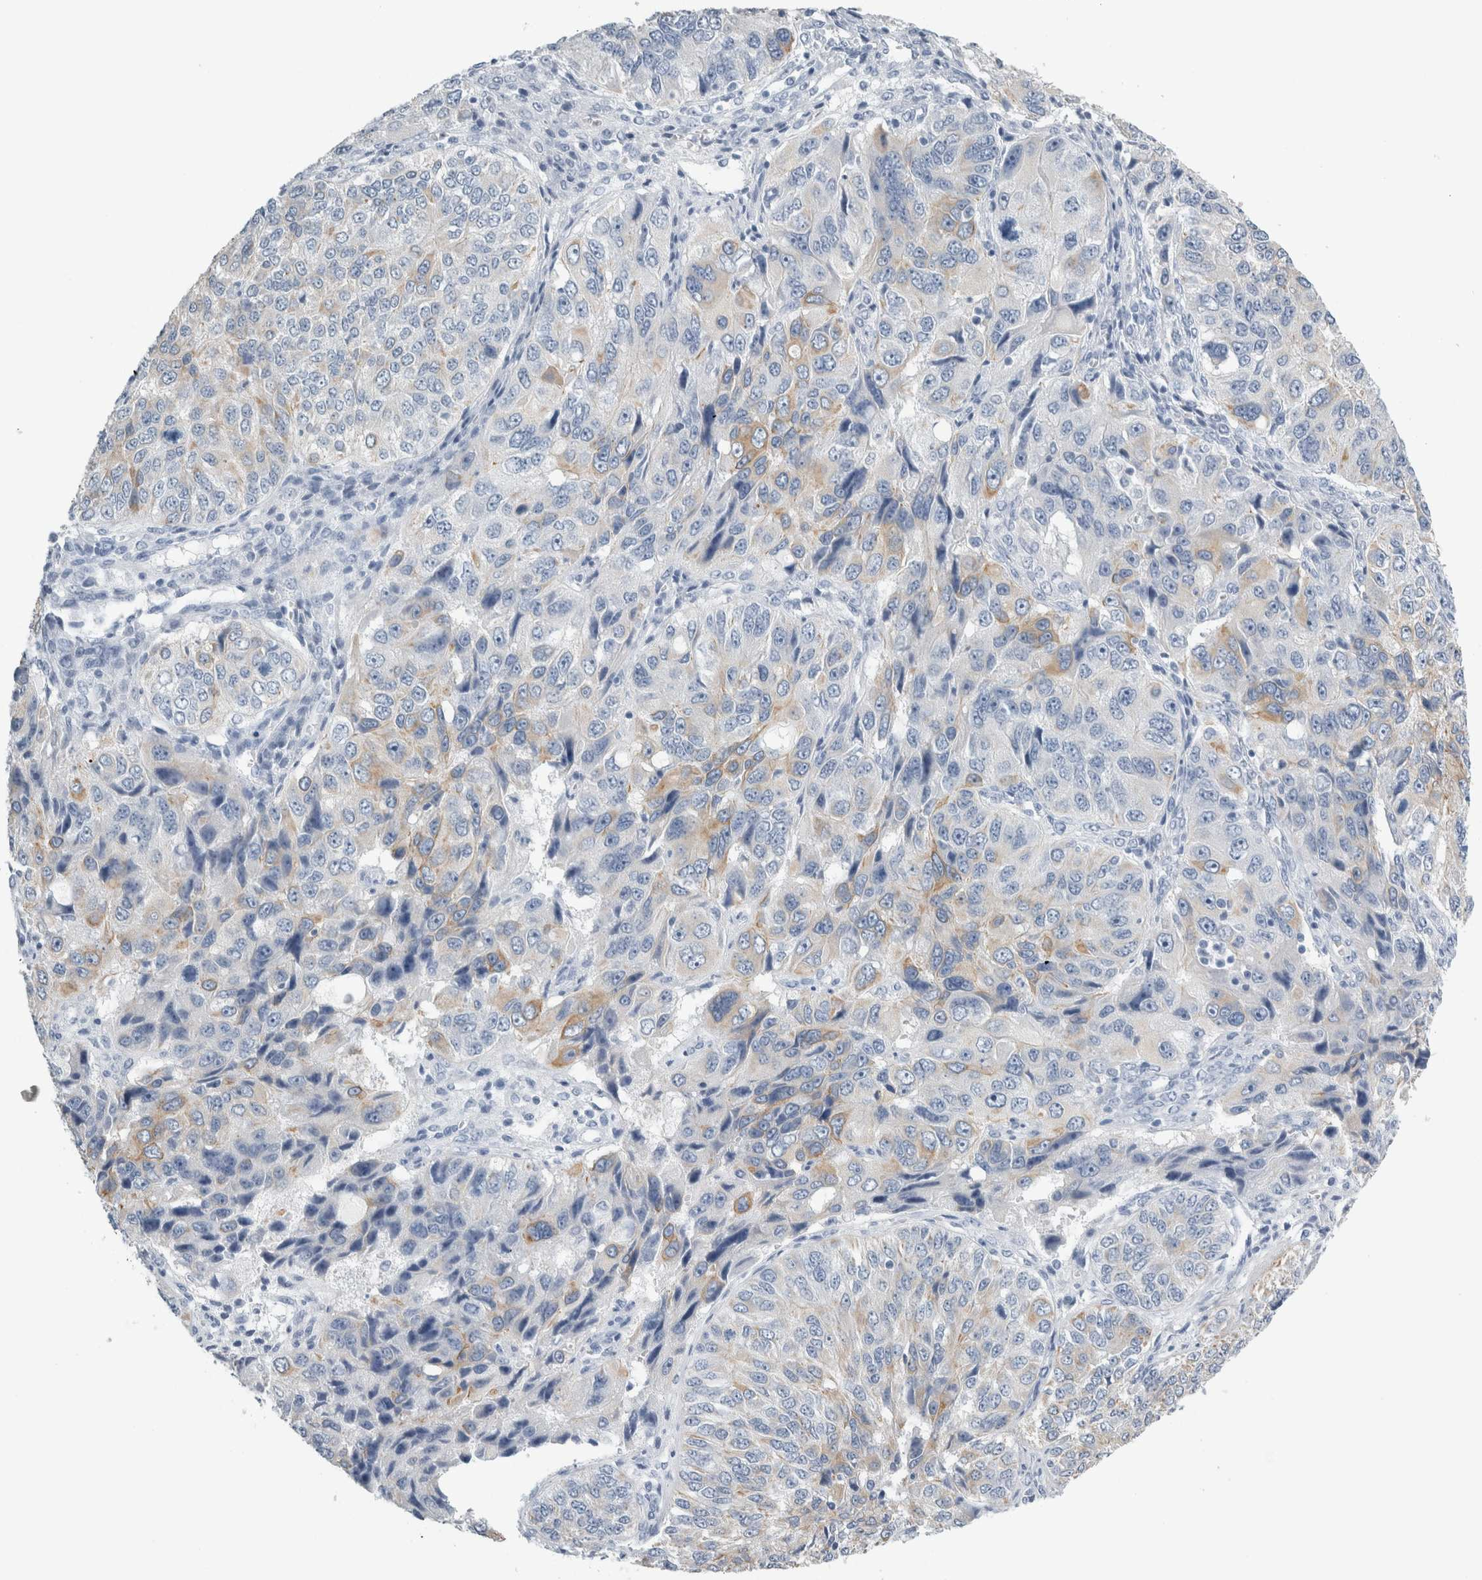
{"staining": {"intensity": "weak", "quantity": "<25%", "location": "cytoplasmic/membranous"}, "tissue": "ovarian cancer", "cell_type": "Tumor cells", "image_type": "cancer", "snomed": [{"axis": "morphology", "description": "Carcinoma, endometroid"}, {"axis": "topography", "description": "Ovary"}], "caption": "DAB immunohistochemical staining of ovarian cancer (endometroid carcinoma) demonstrates no significant expression in tumor cells.", "gene": "RPH3AL", "patient": {"sex": "female", "age": 51}}